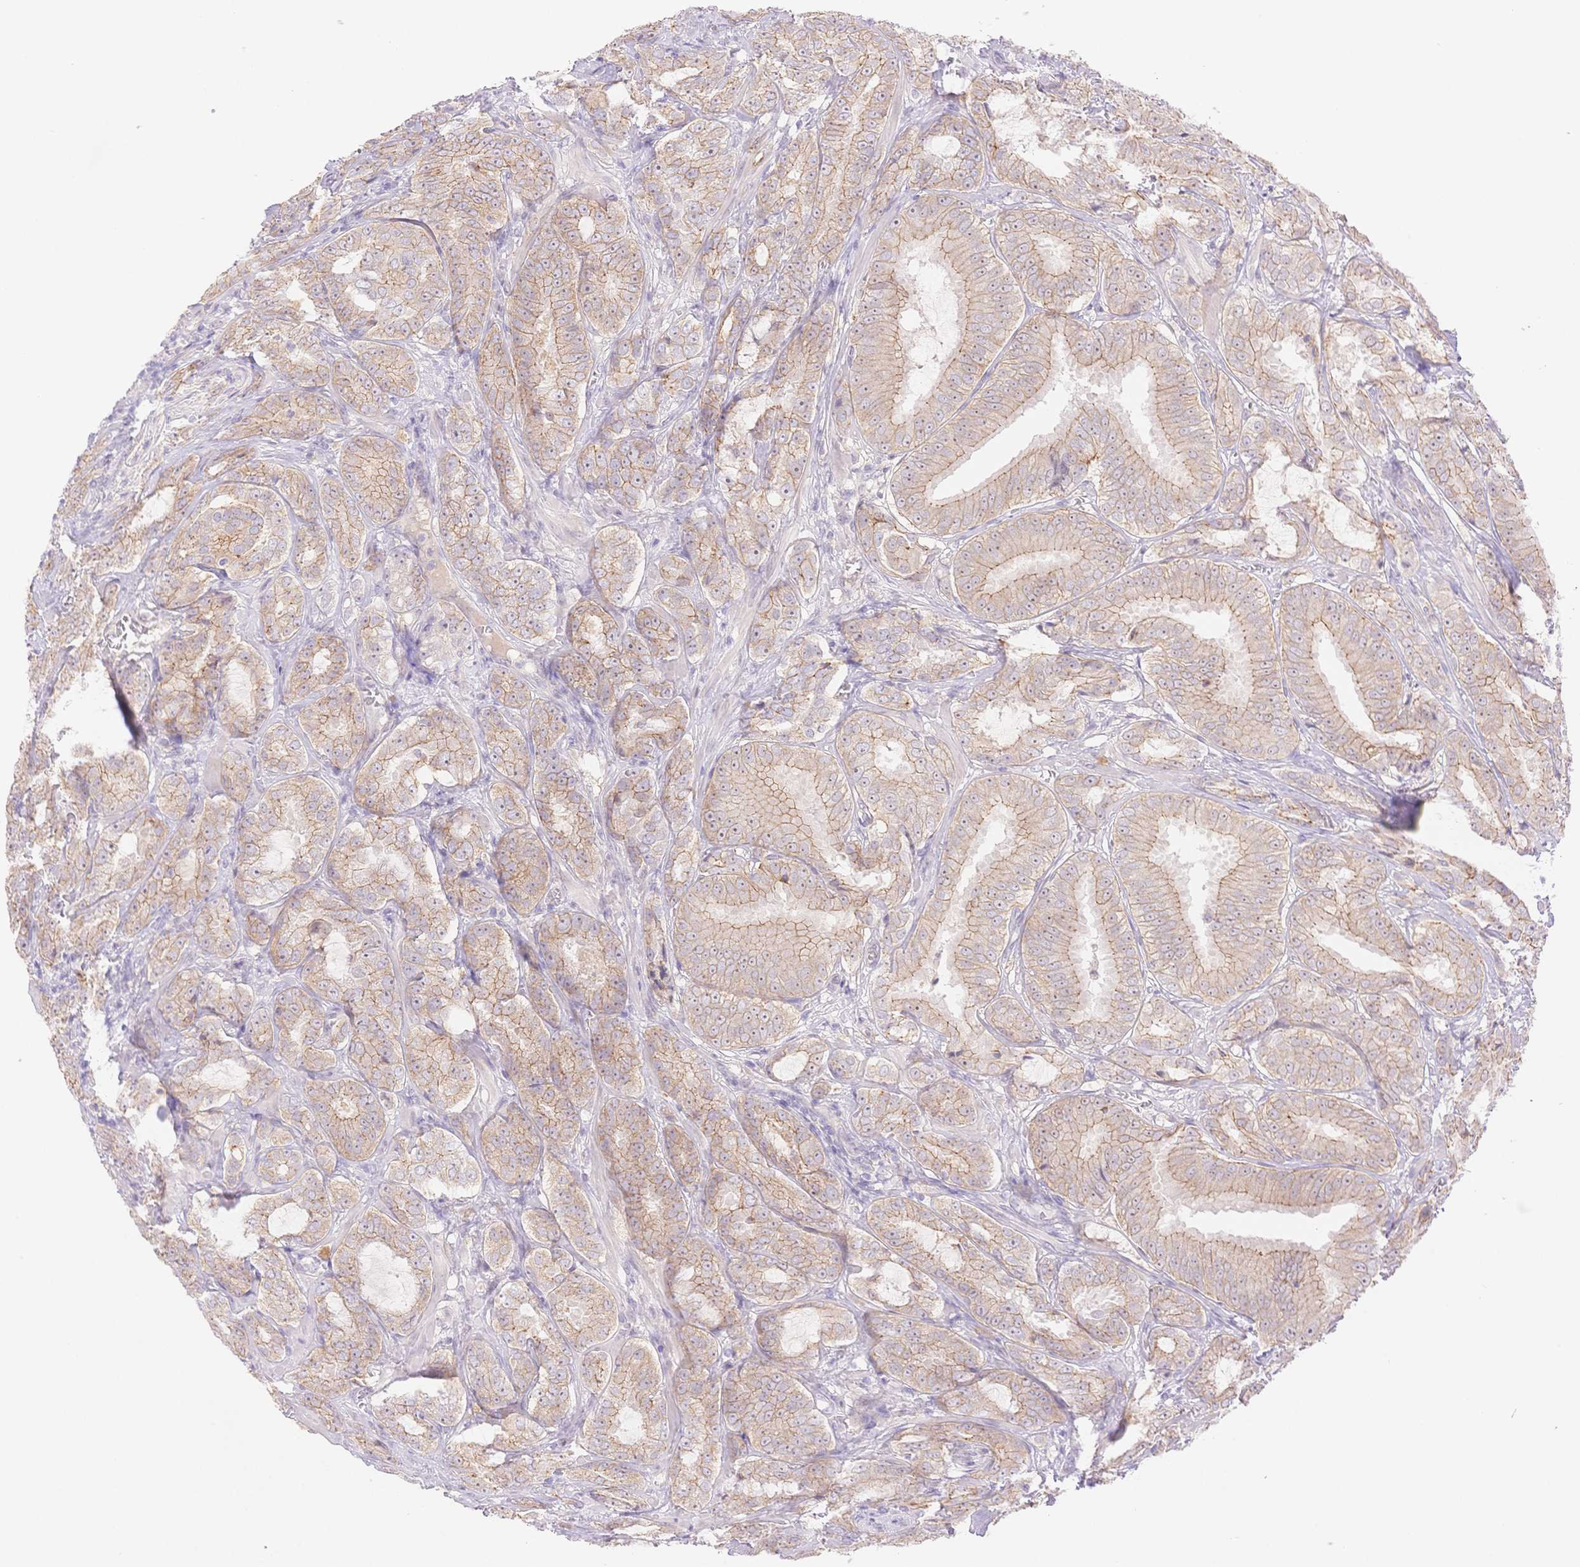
{"staining": {"intensity": "moderate", "quantity": "25%-75%", "location": "cytoplasmic/membranous"}, "tissue": "prostate cancer", "cell_type": "Tumor cells", "image_type": "cancer", "snomed": [{"axis": "morphology", "description": "Adenocarcinoma, High grade"}, {"axis": "topography", "description": "Prostate"}], "caption": "The micrograph exhibits immunohistochemical staining of prostate high-grade adenocarcinoma. There is moderate cytoplasmic/membranous positivity is seen in approximately 25%-75% of tumor cells. Nuclei are stained in blue.", "gene": "WDR54", "patient": {"sex": "male", "age": 64}}